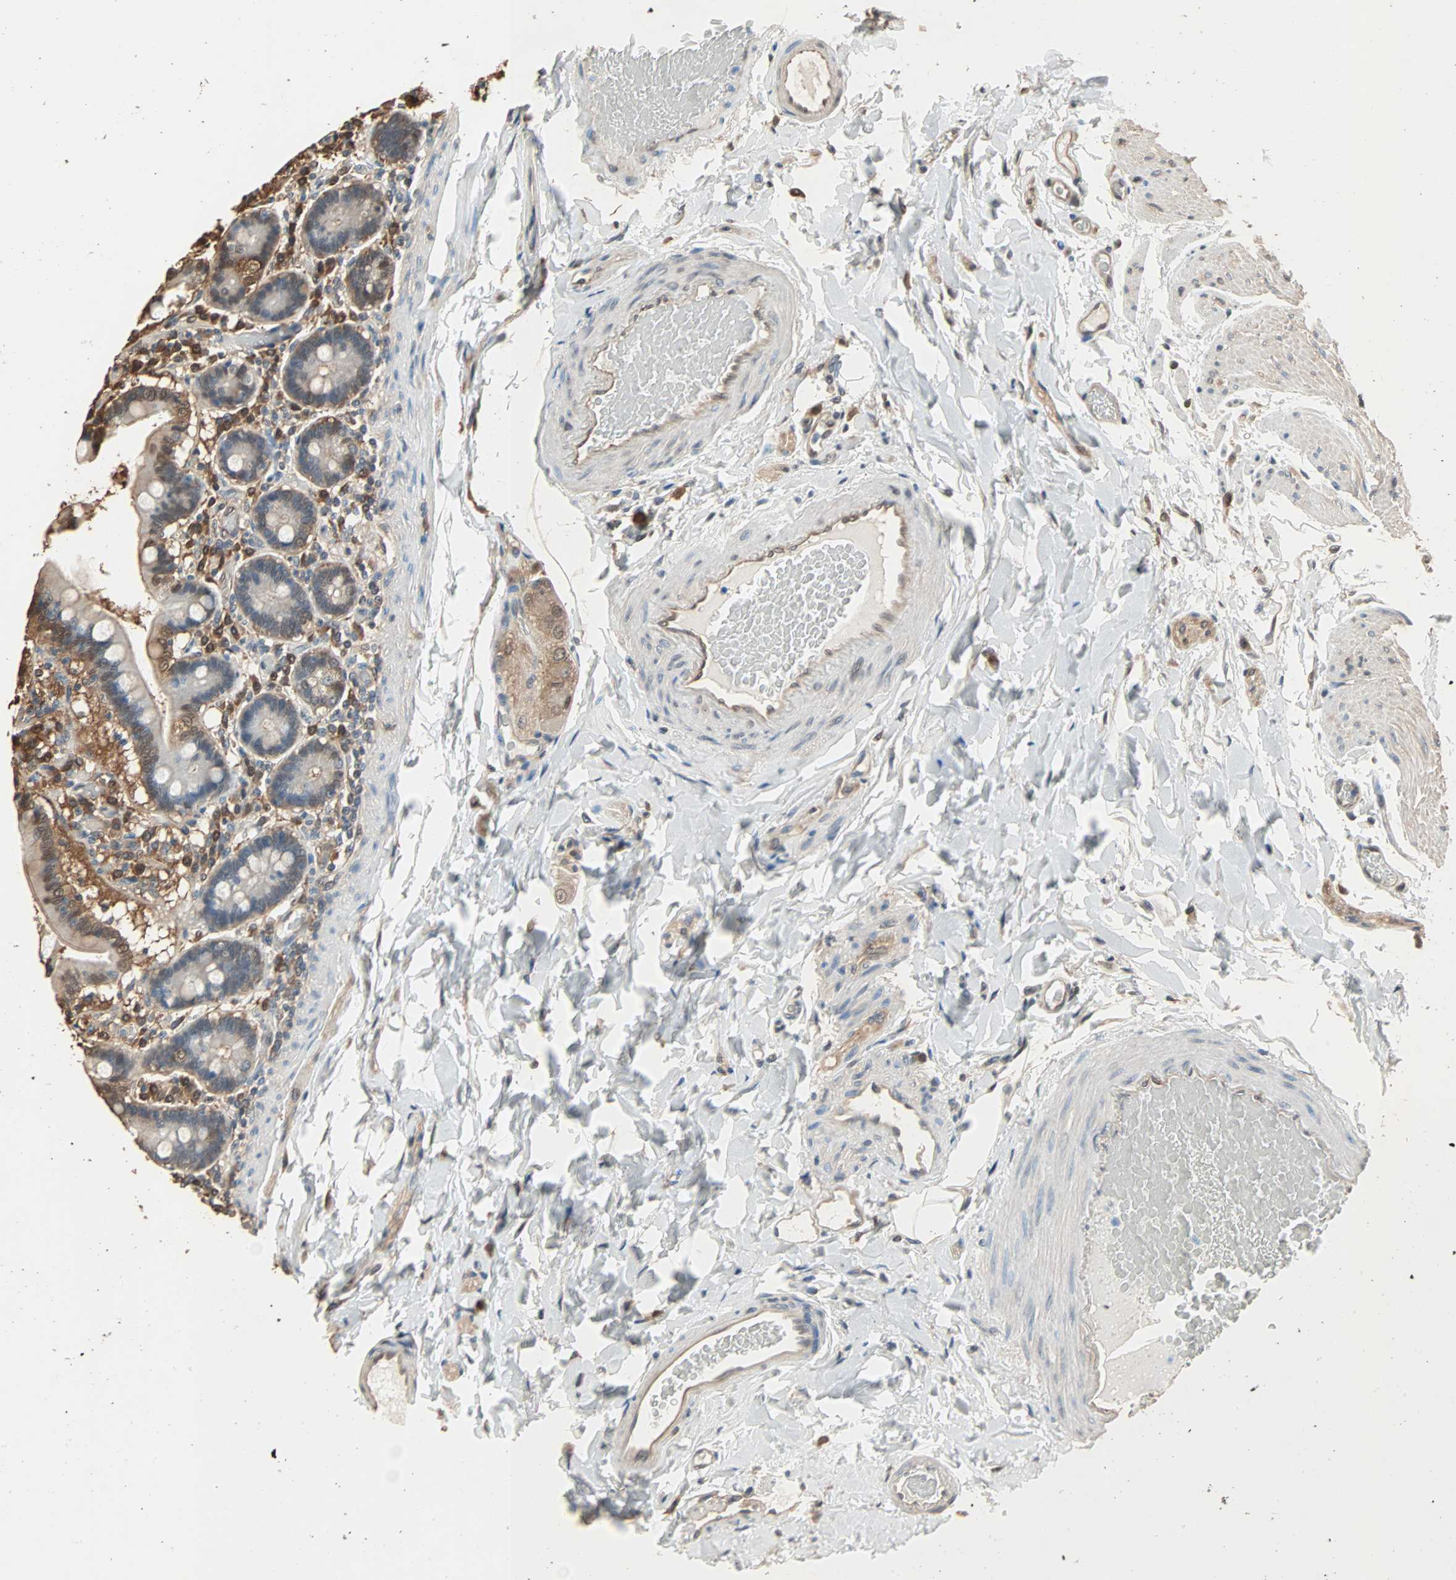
{"staining": {"intensity": "weak", "quantity": "25%-75%", "location": "cytoplasmic/membranous,nuclear"}, "tissue": "duodenum", "cell_type": "Glandular cells", "image_type": "normal", "snomed": [{"axis": "morphology", "description": "Normal tissue, NOS"}, {"axis": "topography", "description": "Duodenum"}], "caption": "DAB (3,3'-diaminobenzidine) immunohistochemical staining of benign duodenum displays weak cytoplasmic/membranous,nuclear protein positivity in approximately 25%-75% of glandular cells. (DAB = brown stain, brightfield microscopy at high magnification).", "gene": "PRDX1", "patient": {"sex": "female", "age": 53}}